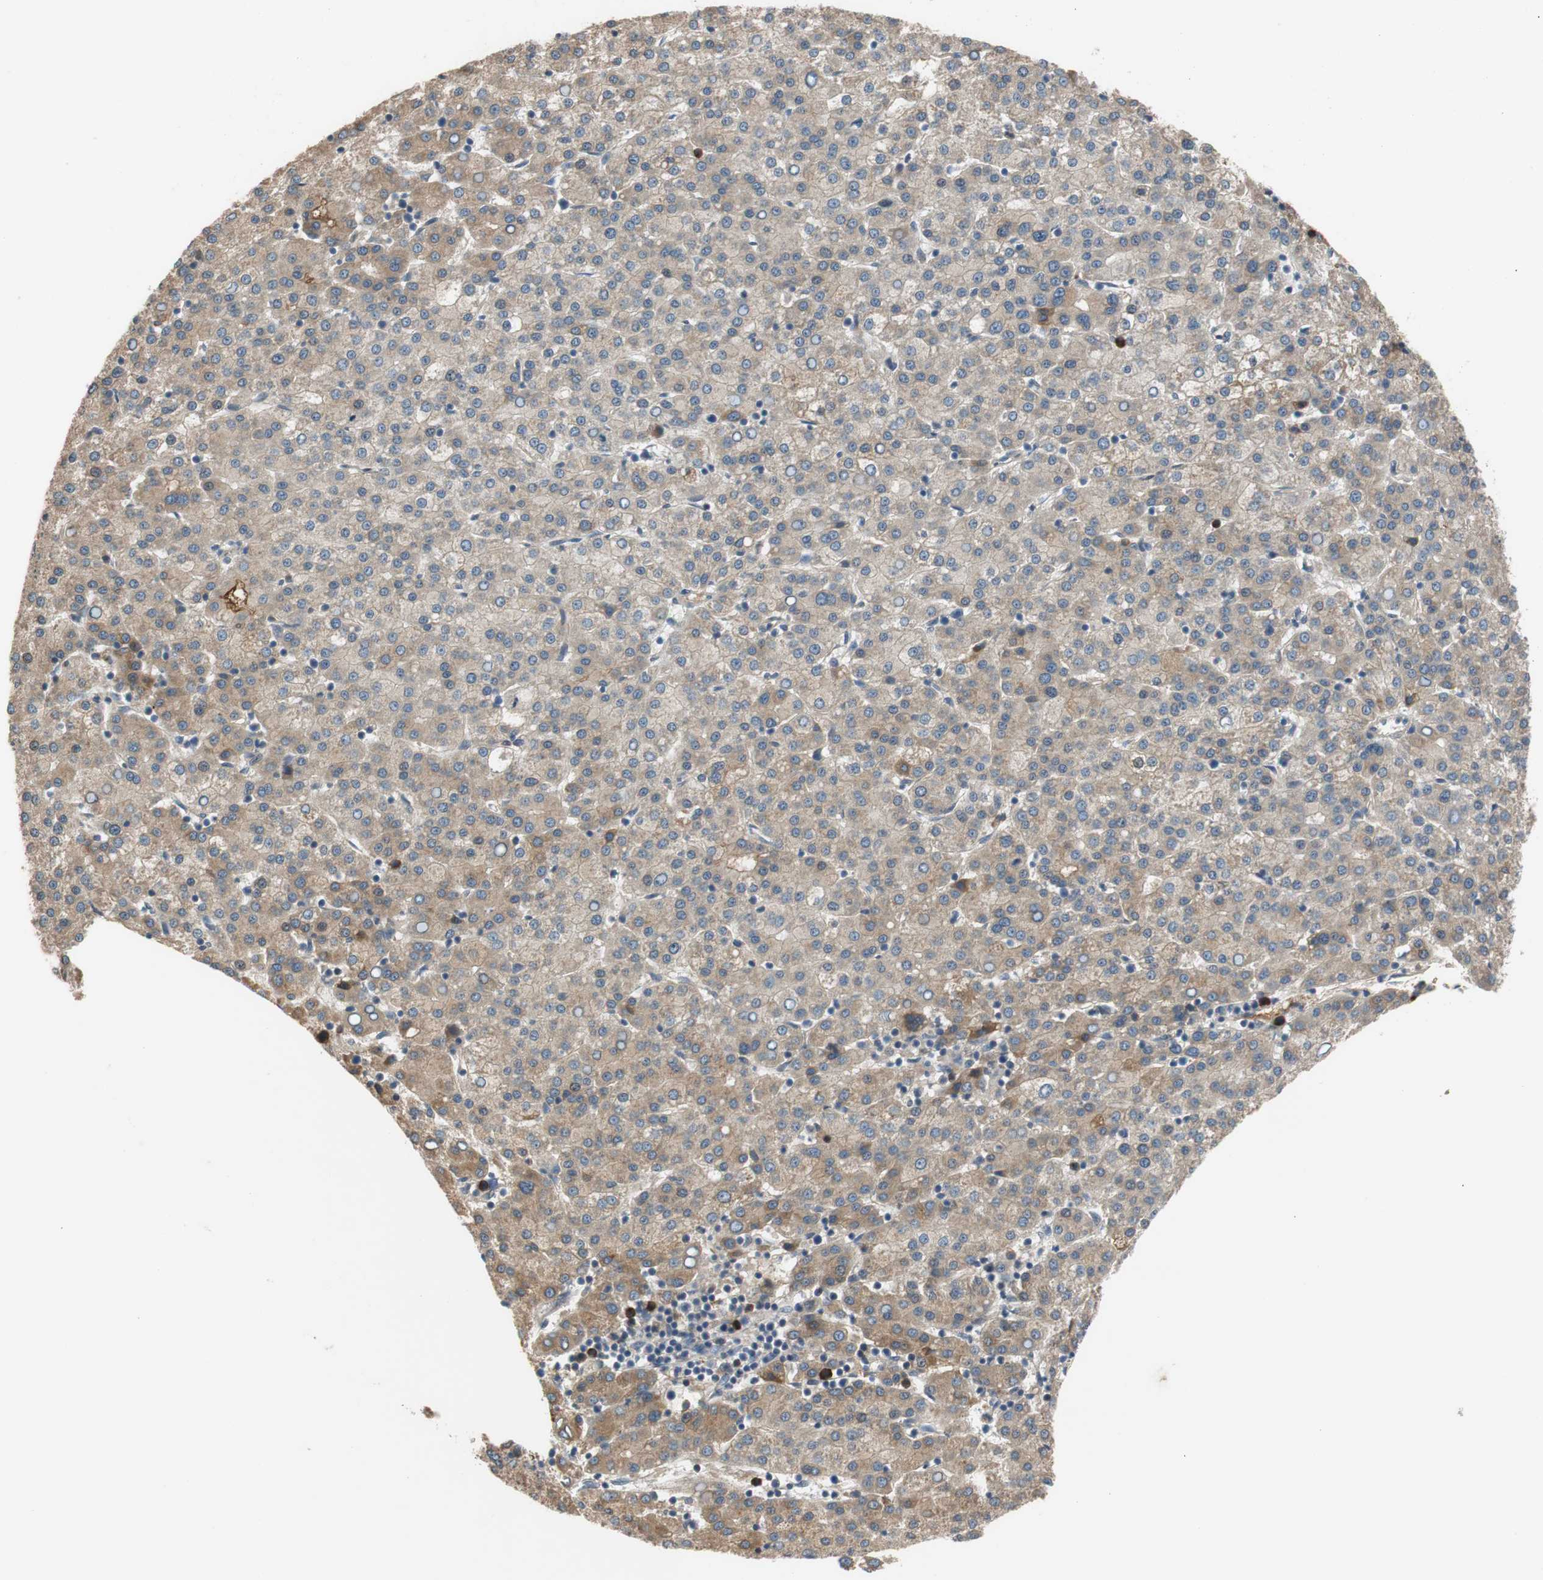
{"staining": {"intensity": "weak", "quantity": ">75%", "location": "cytoplasmic/membranous"}, "tissue": "liver cancer", "cell_type": "Tumor cells", "image_type": "cancer", "snomed": [{"axis": "morphology", "description": "Carcinoma, Hepatocellular, NOS"}, {"axis": "topography", "description": "Liver"}], "caption": "A photomicrograph of human hepatocellular carcinoma (liver) stained for a protein demonstrates weak cytoplasmic/membranous brown staining in tumor cells.", "gene": "C4A", "patient": {"sex": "female", "age": 58}}